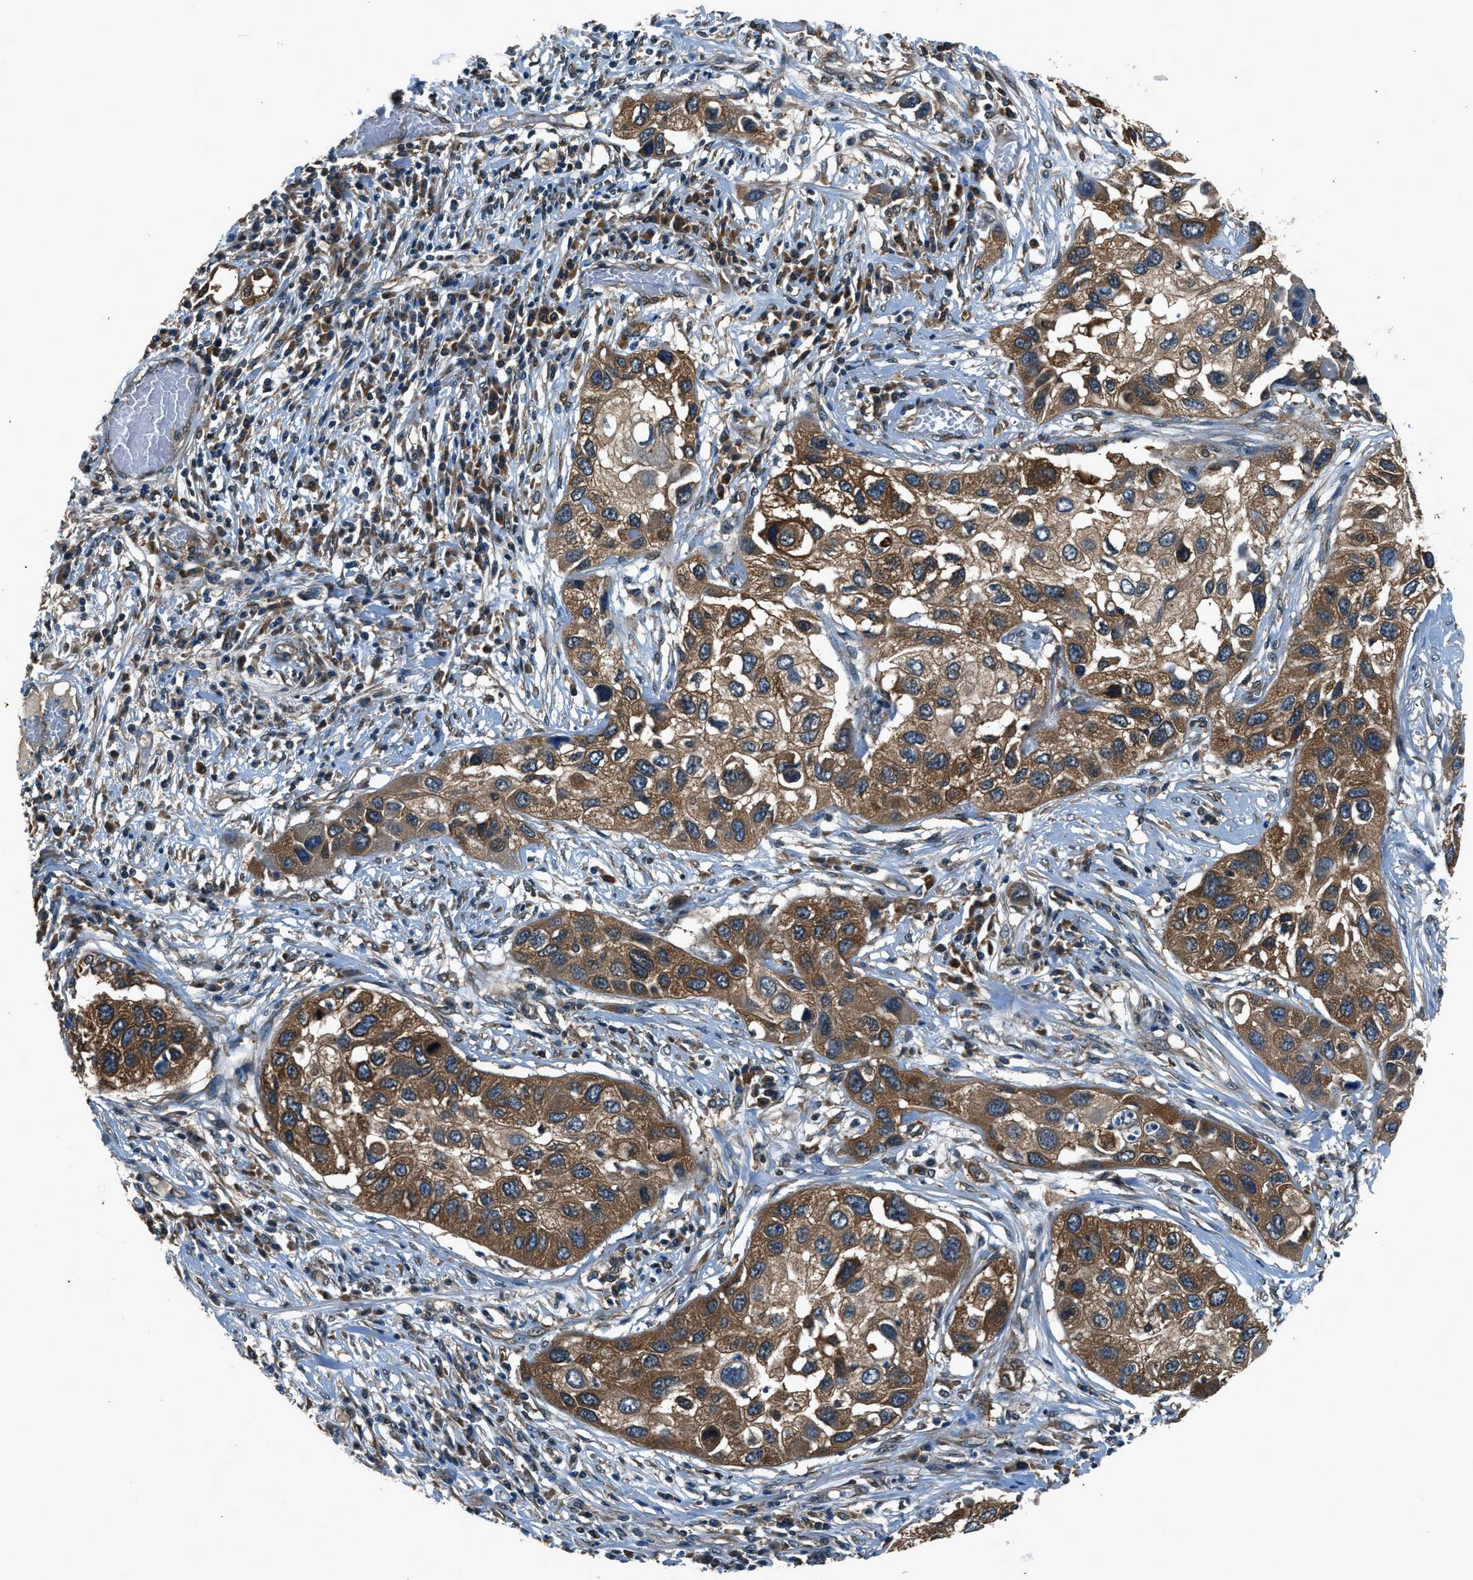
{"staining": {"intensity": "moderate", "quantity": ">75%", "location": "cytoplasmic/membranous"}, "tissue": "lung cancer", "cell_type": "Tumor cells", "image_type": "cancer", "snomed": [{"axis": "morphology", "description": "Squamous cell carcinoma, NOS"}, {"axis": "topography", "description": "Lung"}], "caption": "IHC staining of lung squamous cell carcinoma, which displays medium levels of moderate cytoplasmic/membranous expression in about >75% of tumor cells indicating moderate cytoplasmic/membranous protein expression. The staining was performed using DAB (3,3'-diaminobenzidine) (brown) for protein detection and nuclei were counterstained in hematoxylin (blue).", "gene": "ARFGAP2", "patient": {"sex": "male", "age": 71}}